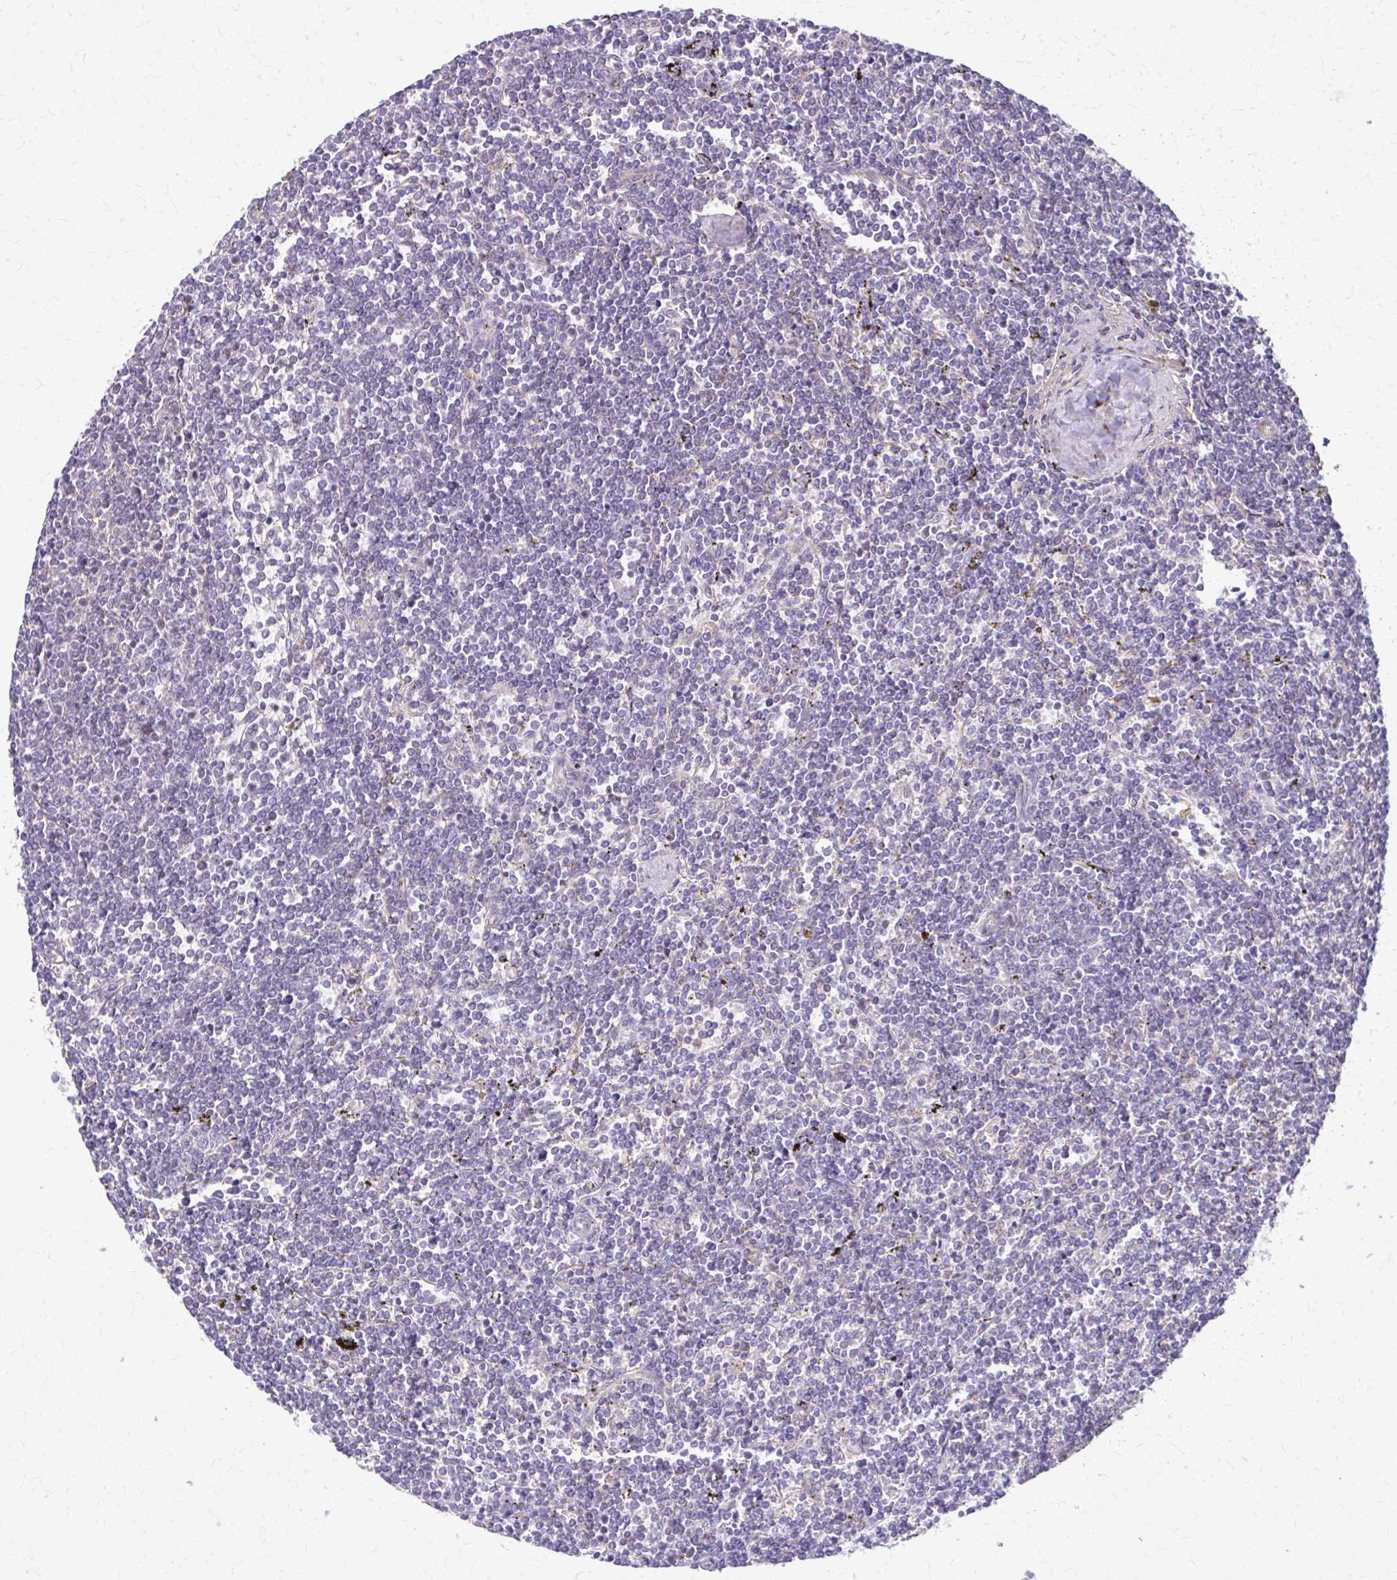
{"staining": {"intensity": "negative", "quantity": "none", "location": "none"}, "tissue": "lymphoma", "cell_type": "Tumor cells", "image_type": "cancer", "snomed": [{"axis": "morphology", "description": "Malignant lymphoma, non-Hodgkin's type, Low grade"}, {"axis": "topography", "description": "Spleen"}], "caption": "IHC histopathology image of lymphoma stained for a protein (brown), which shows no positivity in tumor cells.", "gene": "DSP", "patient": {"sex": "male", "age": 78}}